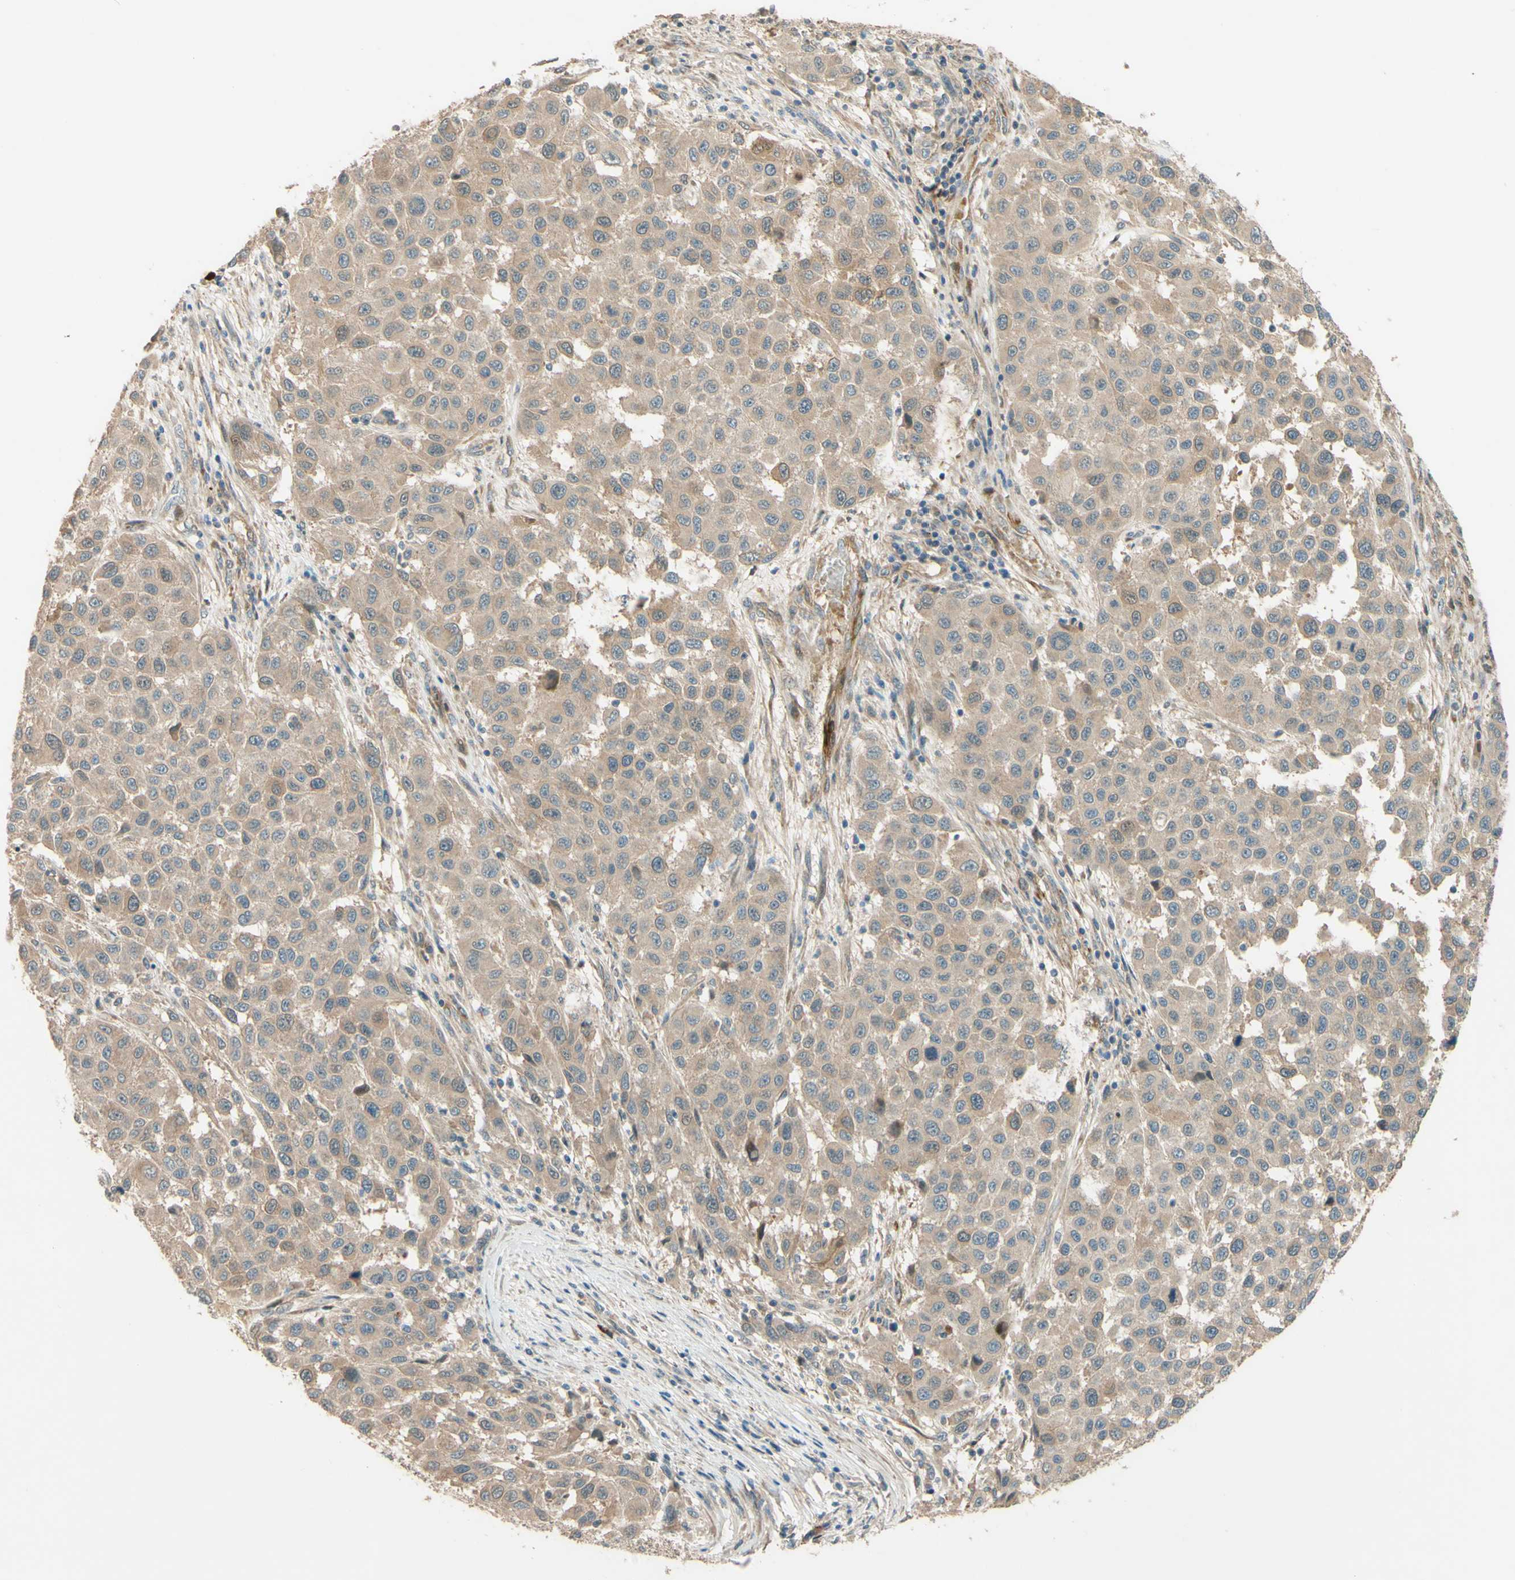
{"staining": {"intensity": "weak", "quantity": ">75%", "location": "cytoplasmic/membranous"}, "tissue": "melanoma", "cell_type": "Tumor cells", "image_type": "cancer", "snomed": [{"axis": "morphology", "description": "Malignant melanoma, Metastatic site"}, {"axis": "topography", "description": "Lymph node"}], "caption": "An immunohistochemistry (IHC) histopathology image of tumor tissue is shown. Protein staining in brown labels weak cytoplasmic/membranous positivity in melanoma within tumor cells.", "gene": "ADAM17", "patient": {"sex": "male", "age": 61}}